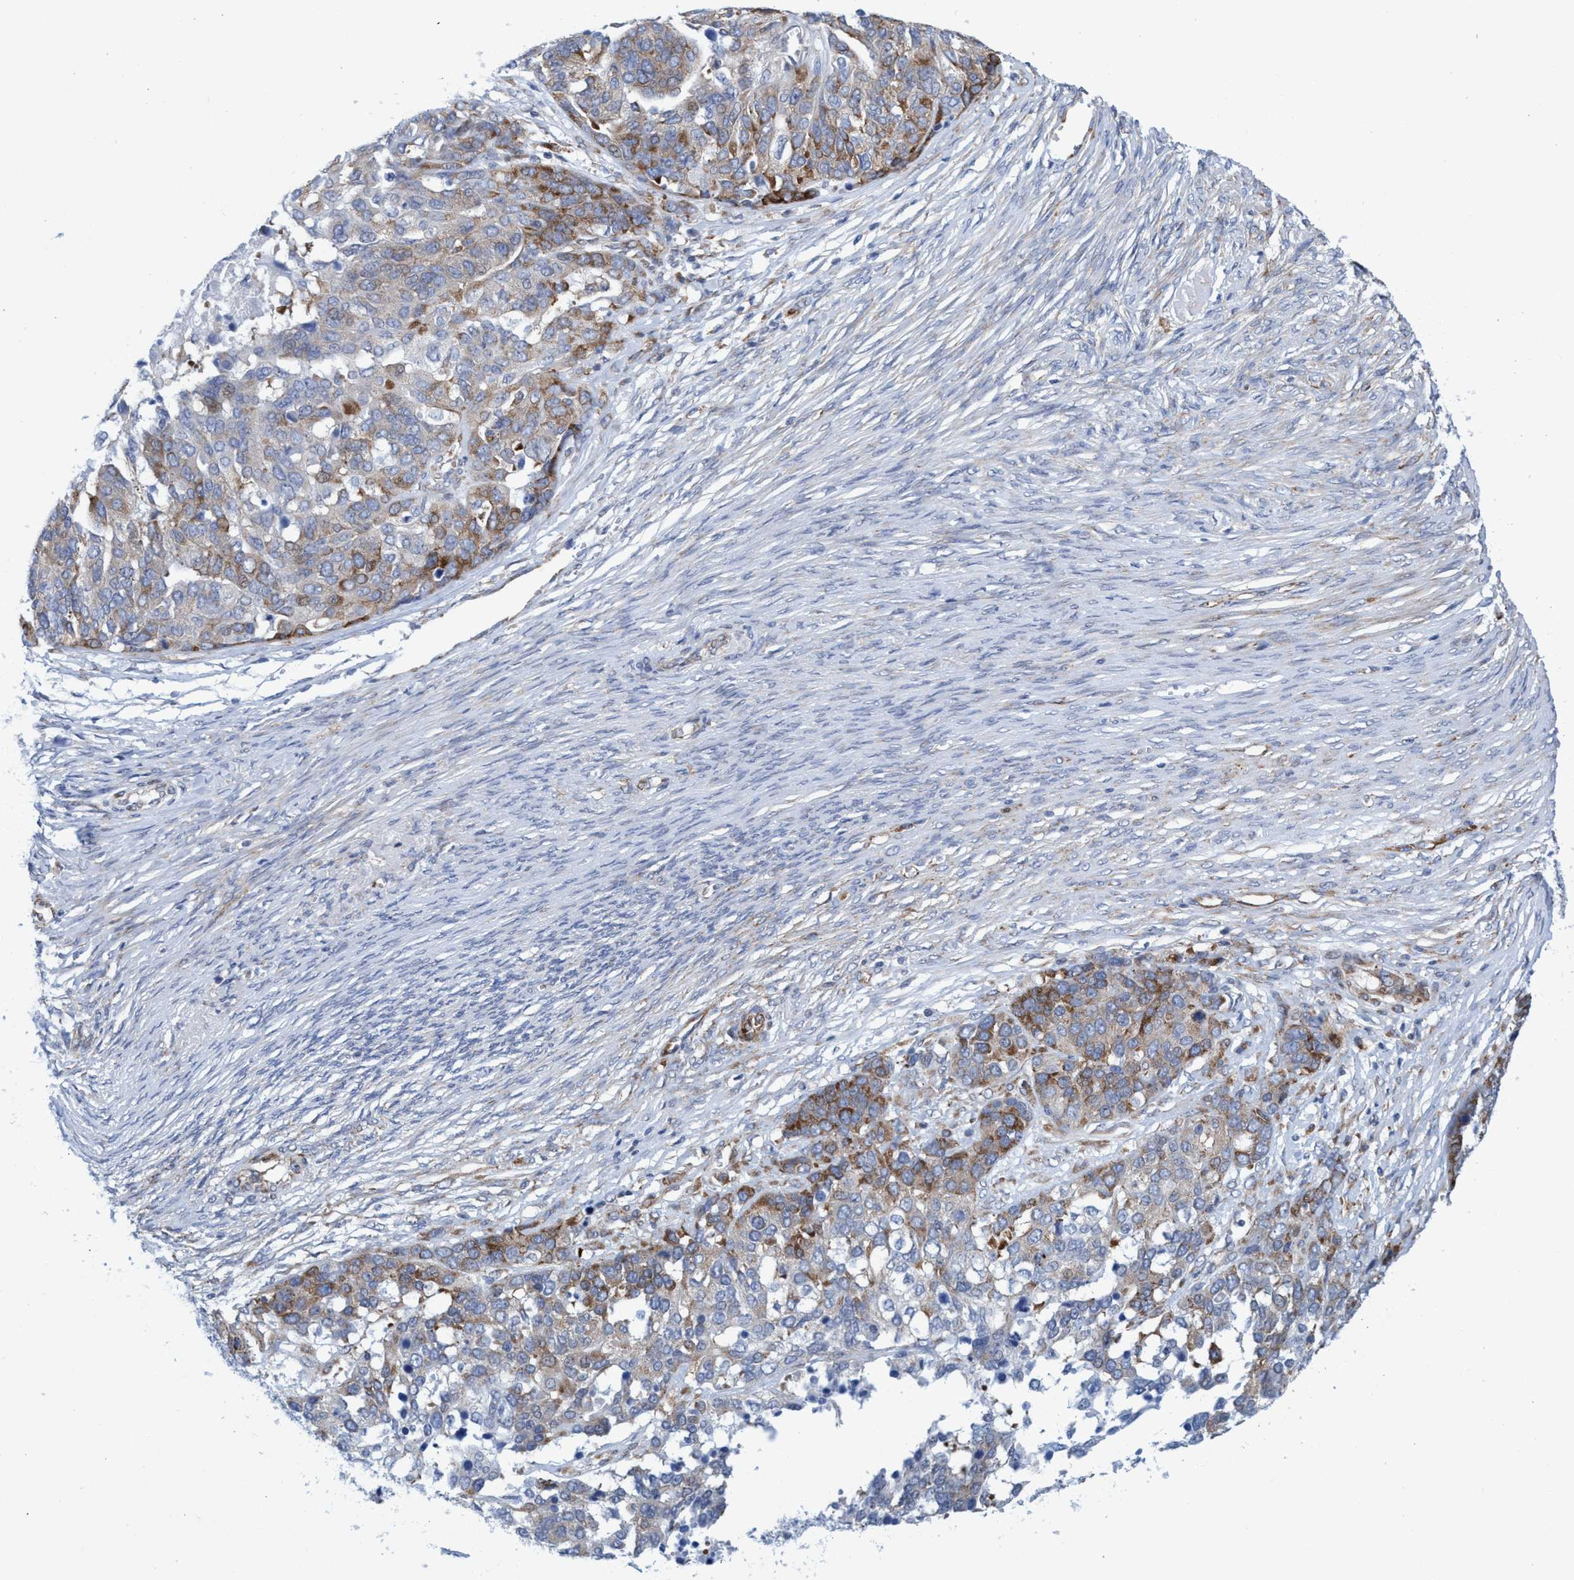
{"staining": {"intensity": "moderate", "quantity": "25%-75%", "location": "cytoplasmic/membranous"}, "tissue": "ovarian cancer", "cell_type": "Tumor cells", "image_type": "cancer", "snomed": [{"axis": "morphology", "description": "Cystadenocarcinoma, serous, NOS"}, {"axis": "topography", "description": "Ovary"}], "caption": "The image shows immunohistochemical staining of ovarian serous cystadenocarcinoma. There is moderate cytoplasmic/membranous expression is appreciated in approximately 25%-75% of tumor cells.", "gene": "R3HCC1", "patient": {"sex": "female", "age": 44}}